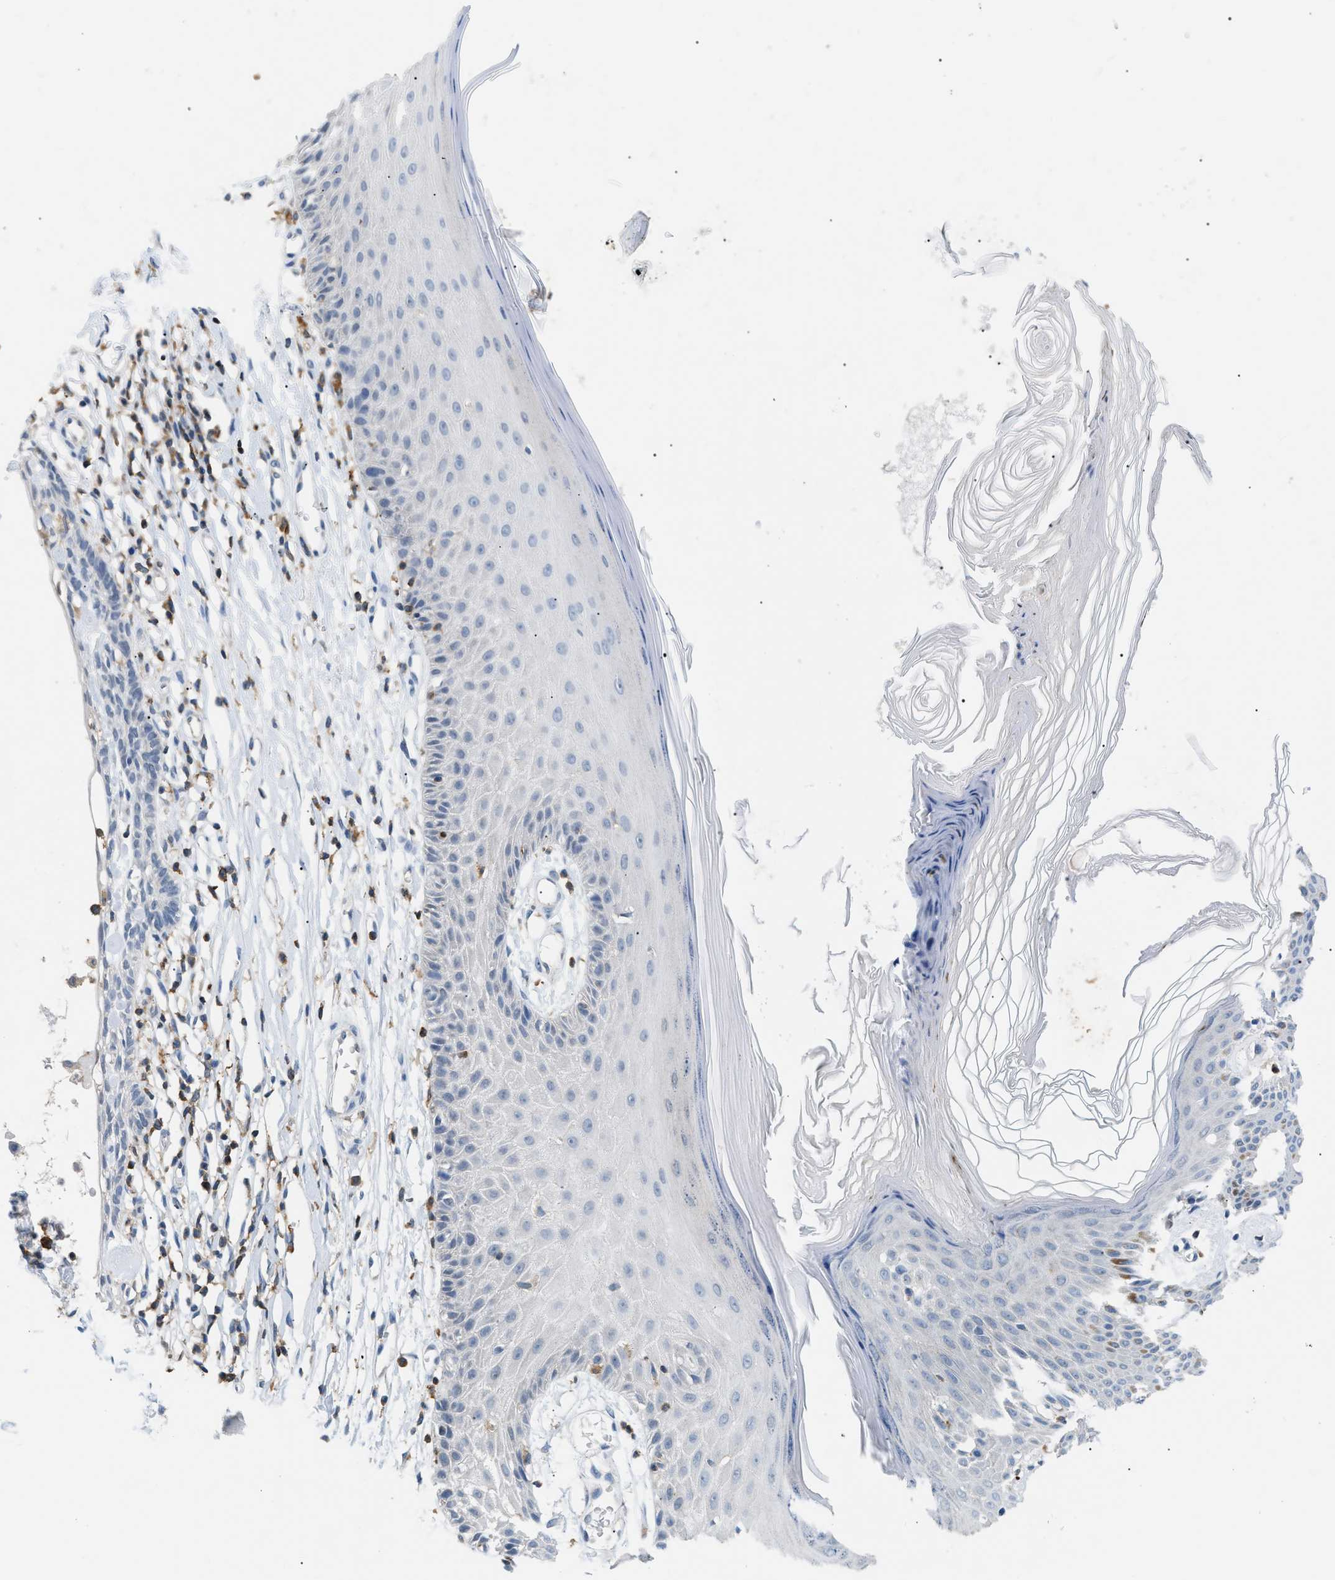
{"staining": {"intensity": "negative", "quantity": "none", "location": "none"}, "tissue": "skin cancer", "cell_type": "Tumor cells", "image_type": "cancer", "snomed": [{"axis": "morphology", "description": "Basal cell carcinoma"}, {"axis": "topography", "description": "Skin"}], "caption": "Tumor cells are negative for brown protein staining in basal cell carcinoma (skin). (DAB IHC, high magnification).", "gene": "INPP5D", "patient": {"sex": "male", "age": 67}}